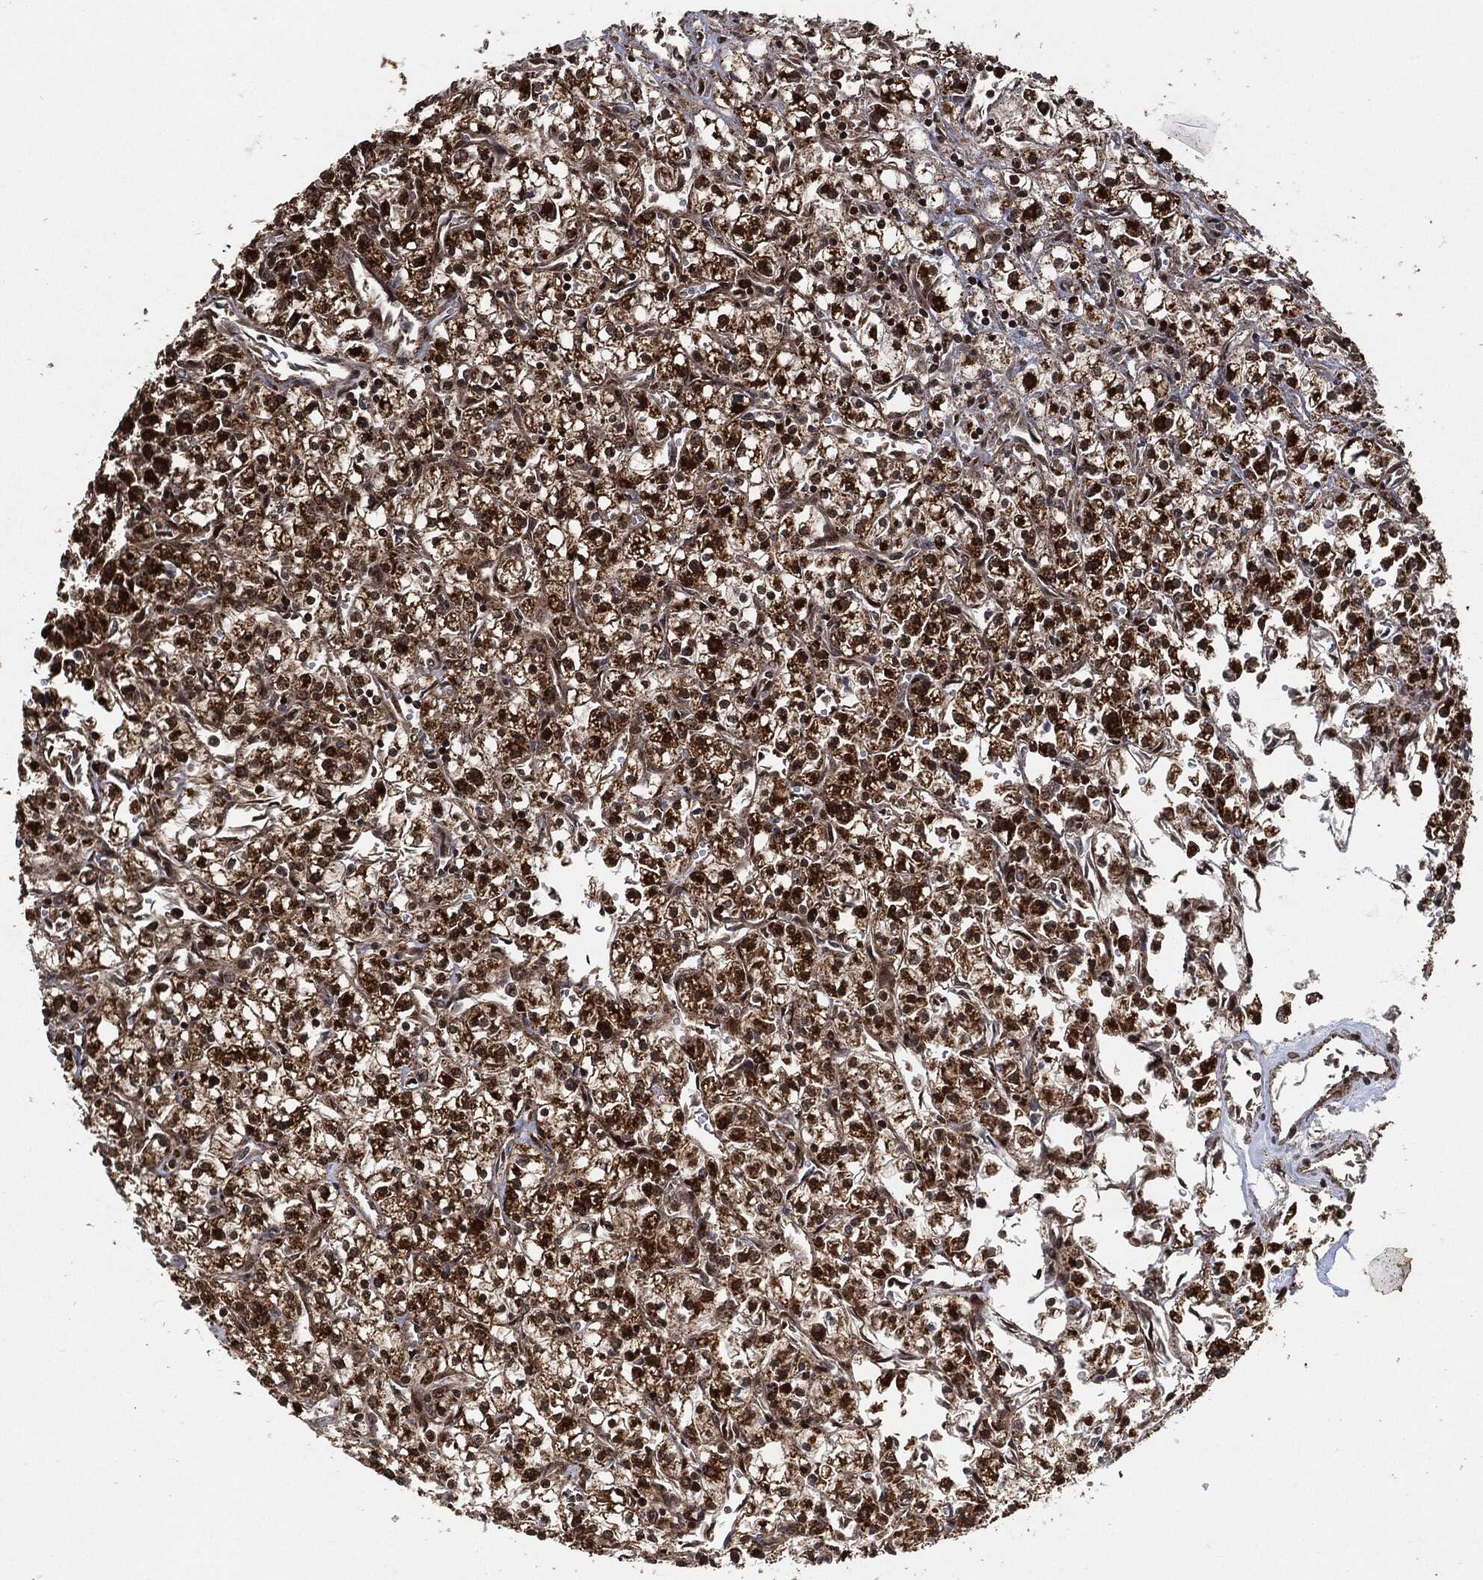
{"staining": {"intensity": "strong", "quantity": ">75%", "location": "cytoplasmic/membranous,nuclear"}, "tissue": "renal cancer", "cell_type": "Tumor cells", "image_type": "cancer", "snomed": [{"axis": "morphology", "description": "Adenocarcinoma, NOS"}, {"axis": "topography", "description": "Kidney"}], "caption": "An image of human renal cancer stained for a protein reveals strong cytoplasmic/membranous and nuclear brown staining in tumor cells. (DAB (3,3'-diaminobenzidine) IHC with brightfield microscopy, high magnification).", "gene": "CUTA", "patient": {"sex": "male", "age": 80}}